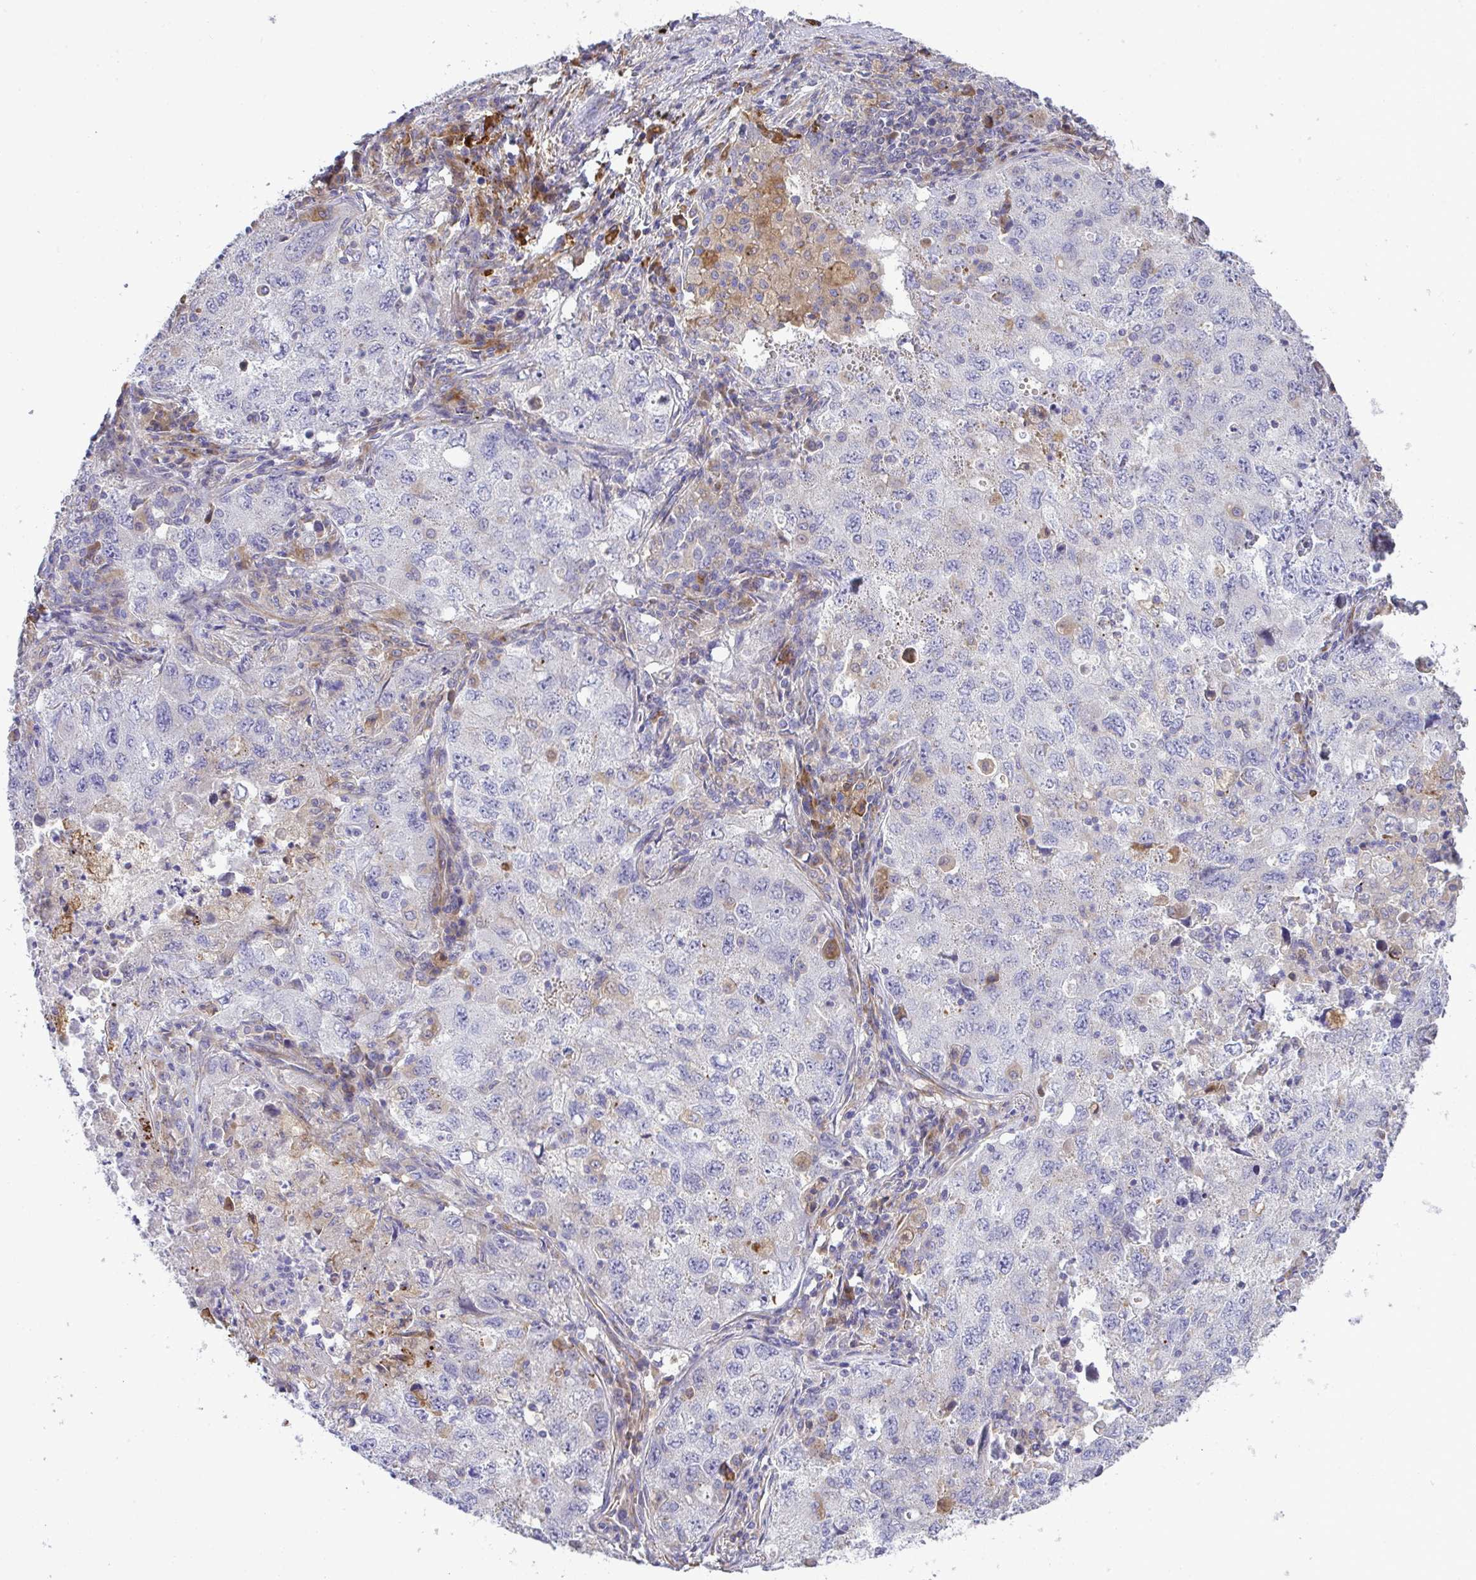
{"staining": {"intensity": "negative", "quantity": "none", "location": "none"}, "tissue": "lung cancer", "cell_type": "Tumor cells", "image_type": "cancer", "snomed": [{"axis": "morphology", "description": "Adenocarcinoma, NOS"}, {"axis": "topography", "description": "Lung"}], "caption": "Tumor cells show no significant protein staining in adenocarcinoma (lung).", "gene": "GRID2", "patient": {"sex": "female", "age": 57}}